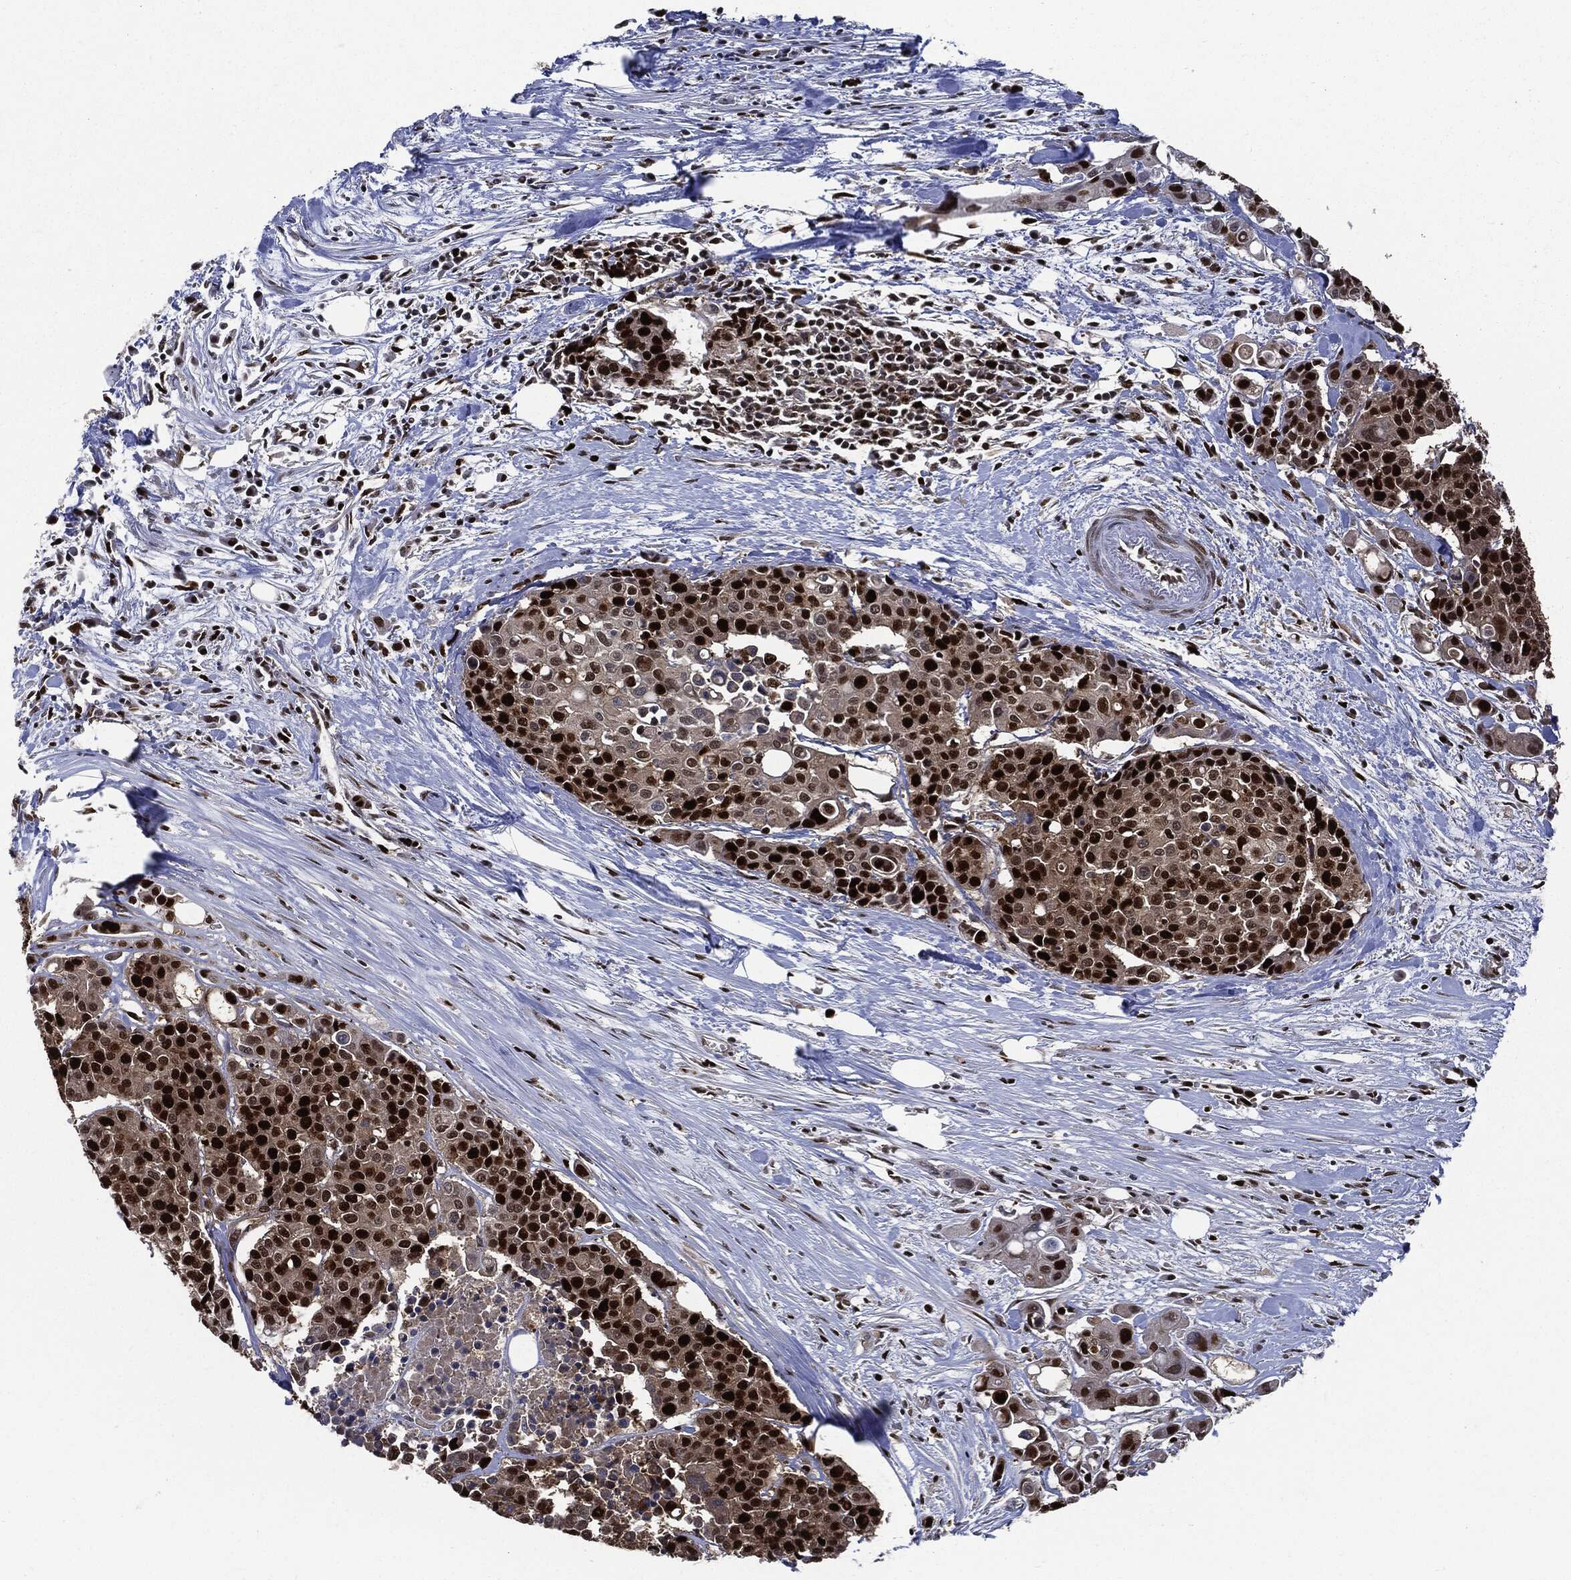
{"staining": {"intensity": "strong", "quantity": ">75%", "location": "nuclear"}, "tissue": "carcinoid", "cell_type": "Tumor cells", "image_type": "cancer", "snomed": [{"axis": "morphology", "description": "Carcinoid, malignant, NOS"}, {"axis": "topography", "description": "Colon"}], "caption": "A micrograph showing strong nuclear positivity in about >75% of tumor cells in carcinoid, as visualized by brown immunohistochemical staining.", "gene": "PCNA", "patient": {"sex": "male", "age": 81}}